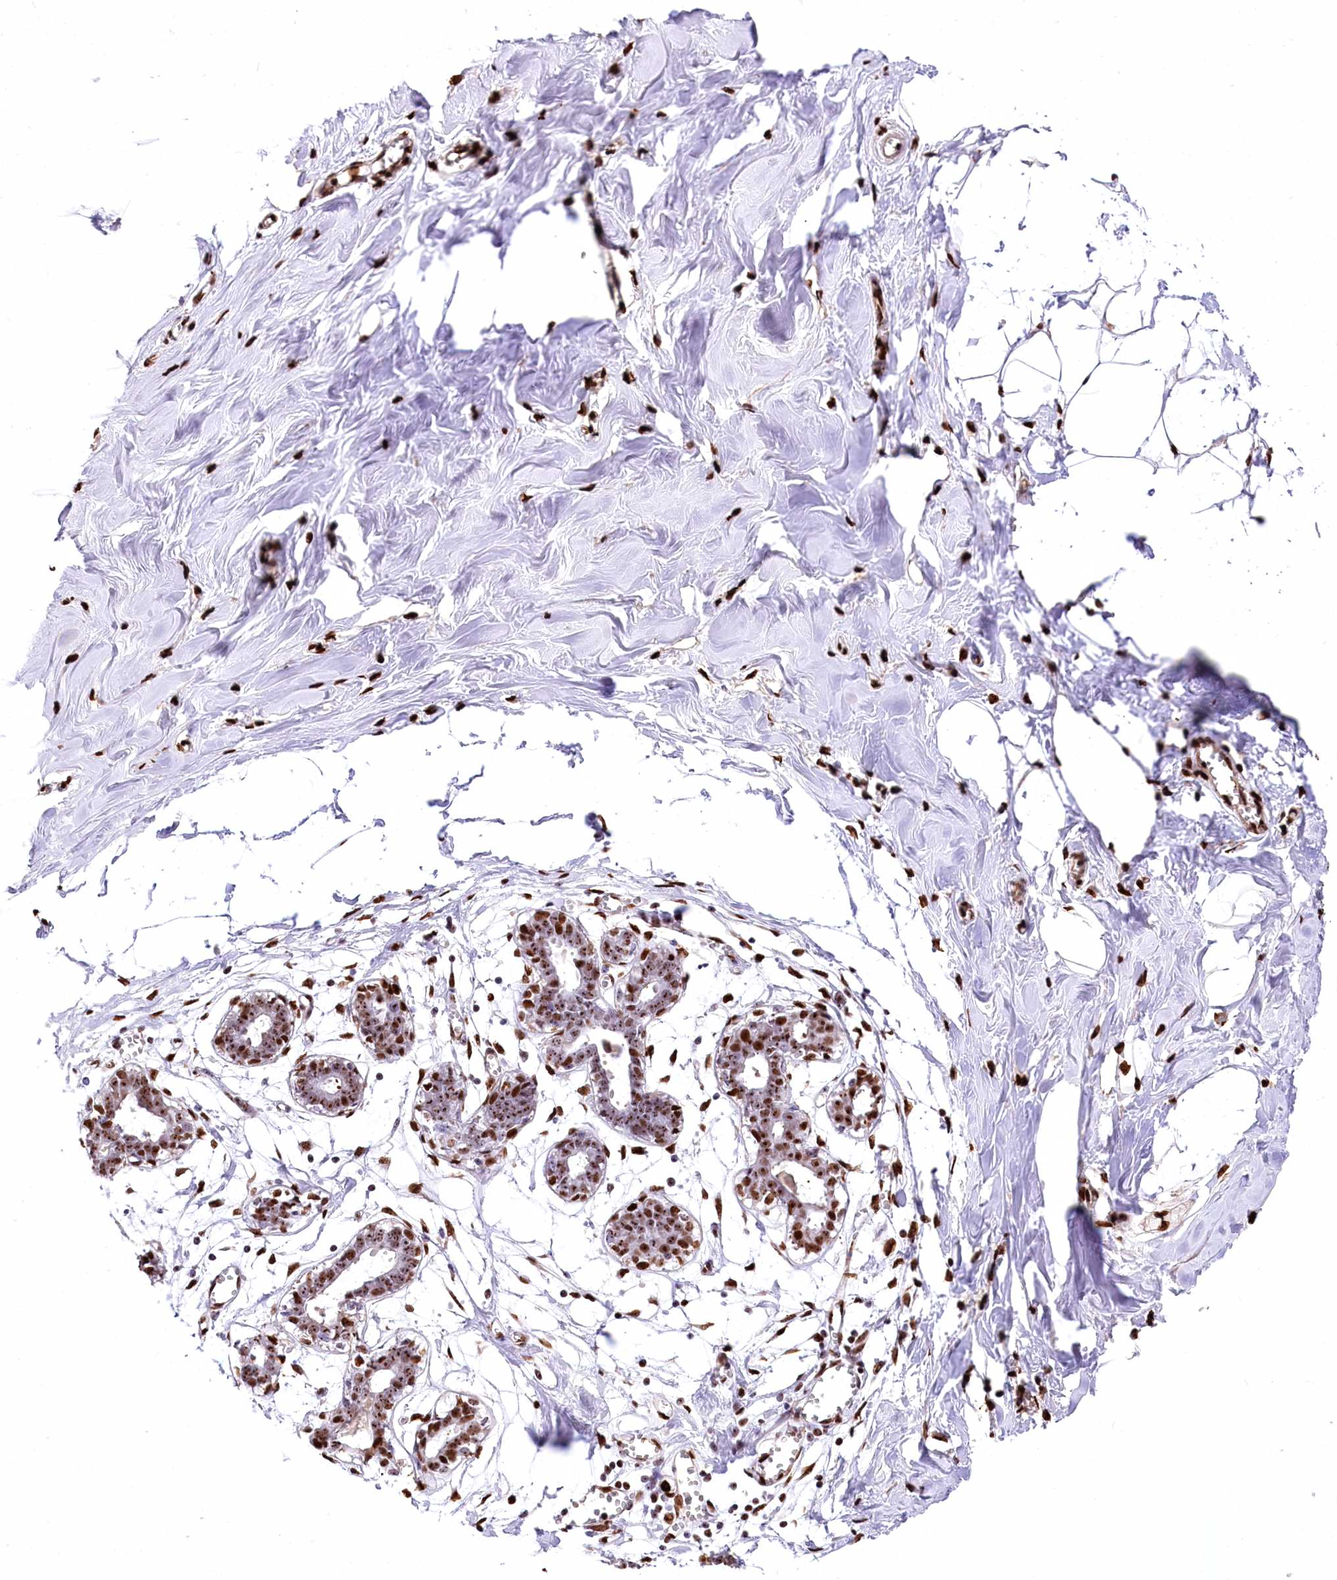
{"staining": {"intensity": "moderate", "quantity": ">75%", "location": "nuclear"}, "tissue": "breast", "cell_type": "Adipocytes", "image_type": "normal", "snomed": [{"axis": "morphology", "description": "Normal tissue, NOS"}, {"axis": "topography", "description": "Breast"}], "caption": "Moderate nuclear positivity for a protein is appreciated in approximately >75% of adipocytes of benign breast using immunohistochemistry.", "gene": "PTMS", "patient": {"sex": "female", "age": 27}}